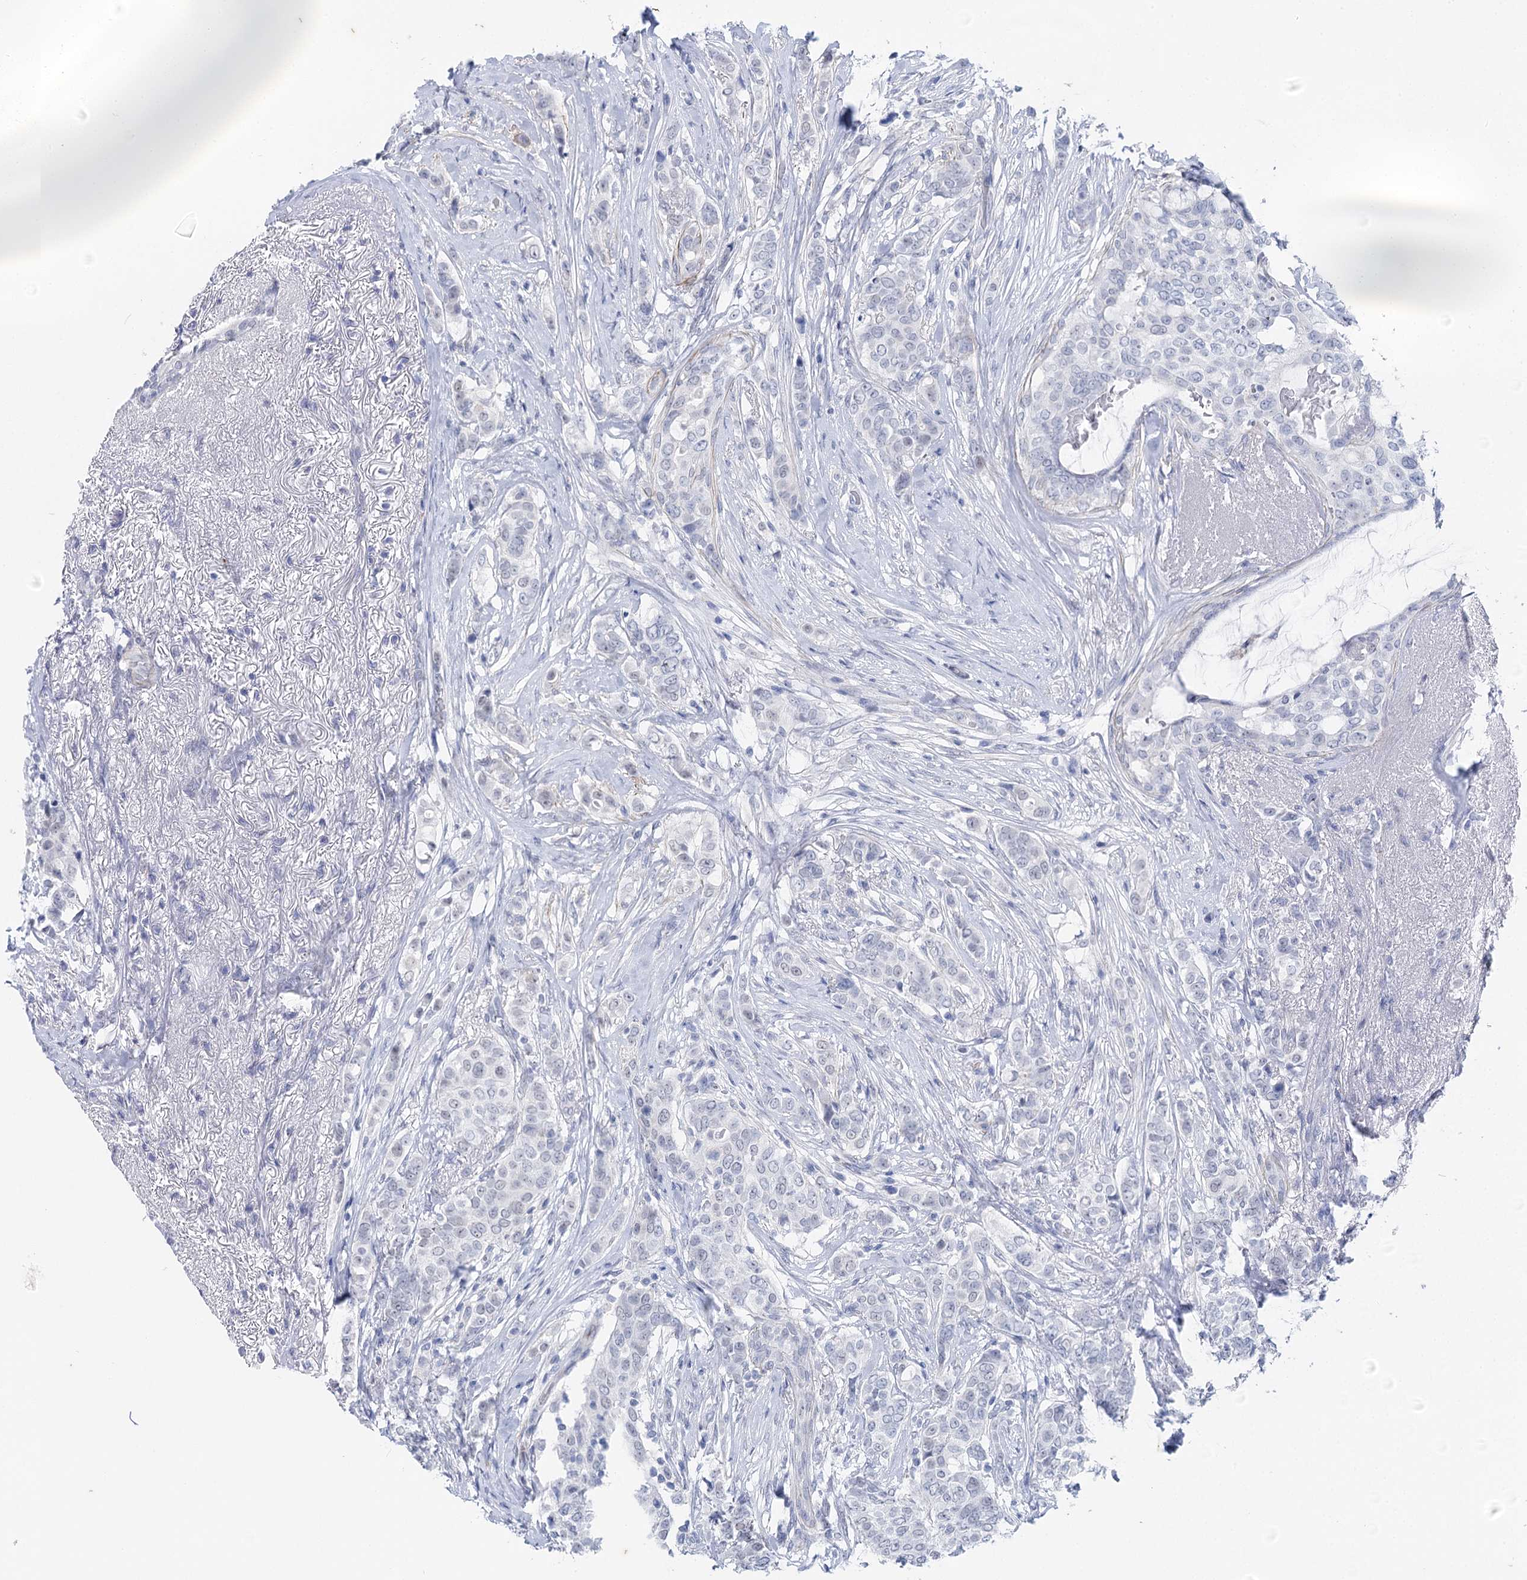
{"staining": {"intensity": "negative", "quantity": "none", "location": "none"}, "tissue": "breast cancer", "cell_type": "Tumor cells", "image_type": "cancer", "snomed": [{"axis": "morphology", "description": "Lobular carcinoma"}, {"axis": "topography", "description": "Breast"}], "caption": "Tumor cells show no significant expression in lobular carcinoma (breast).", "gene": "AGXT2", "patient": {"sex": "female", "age": 51}}